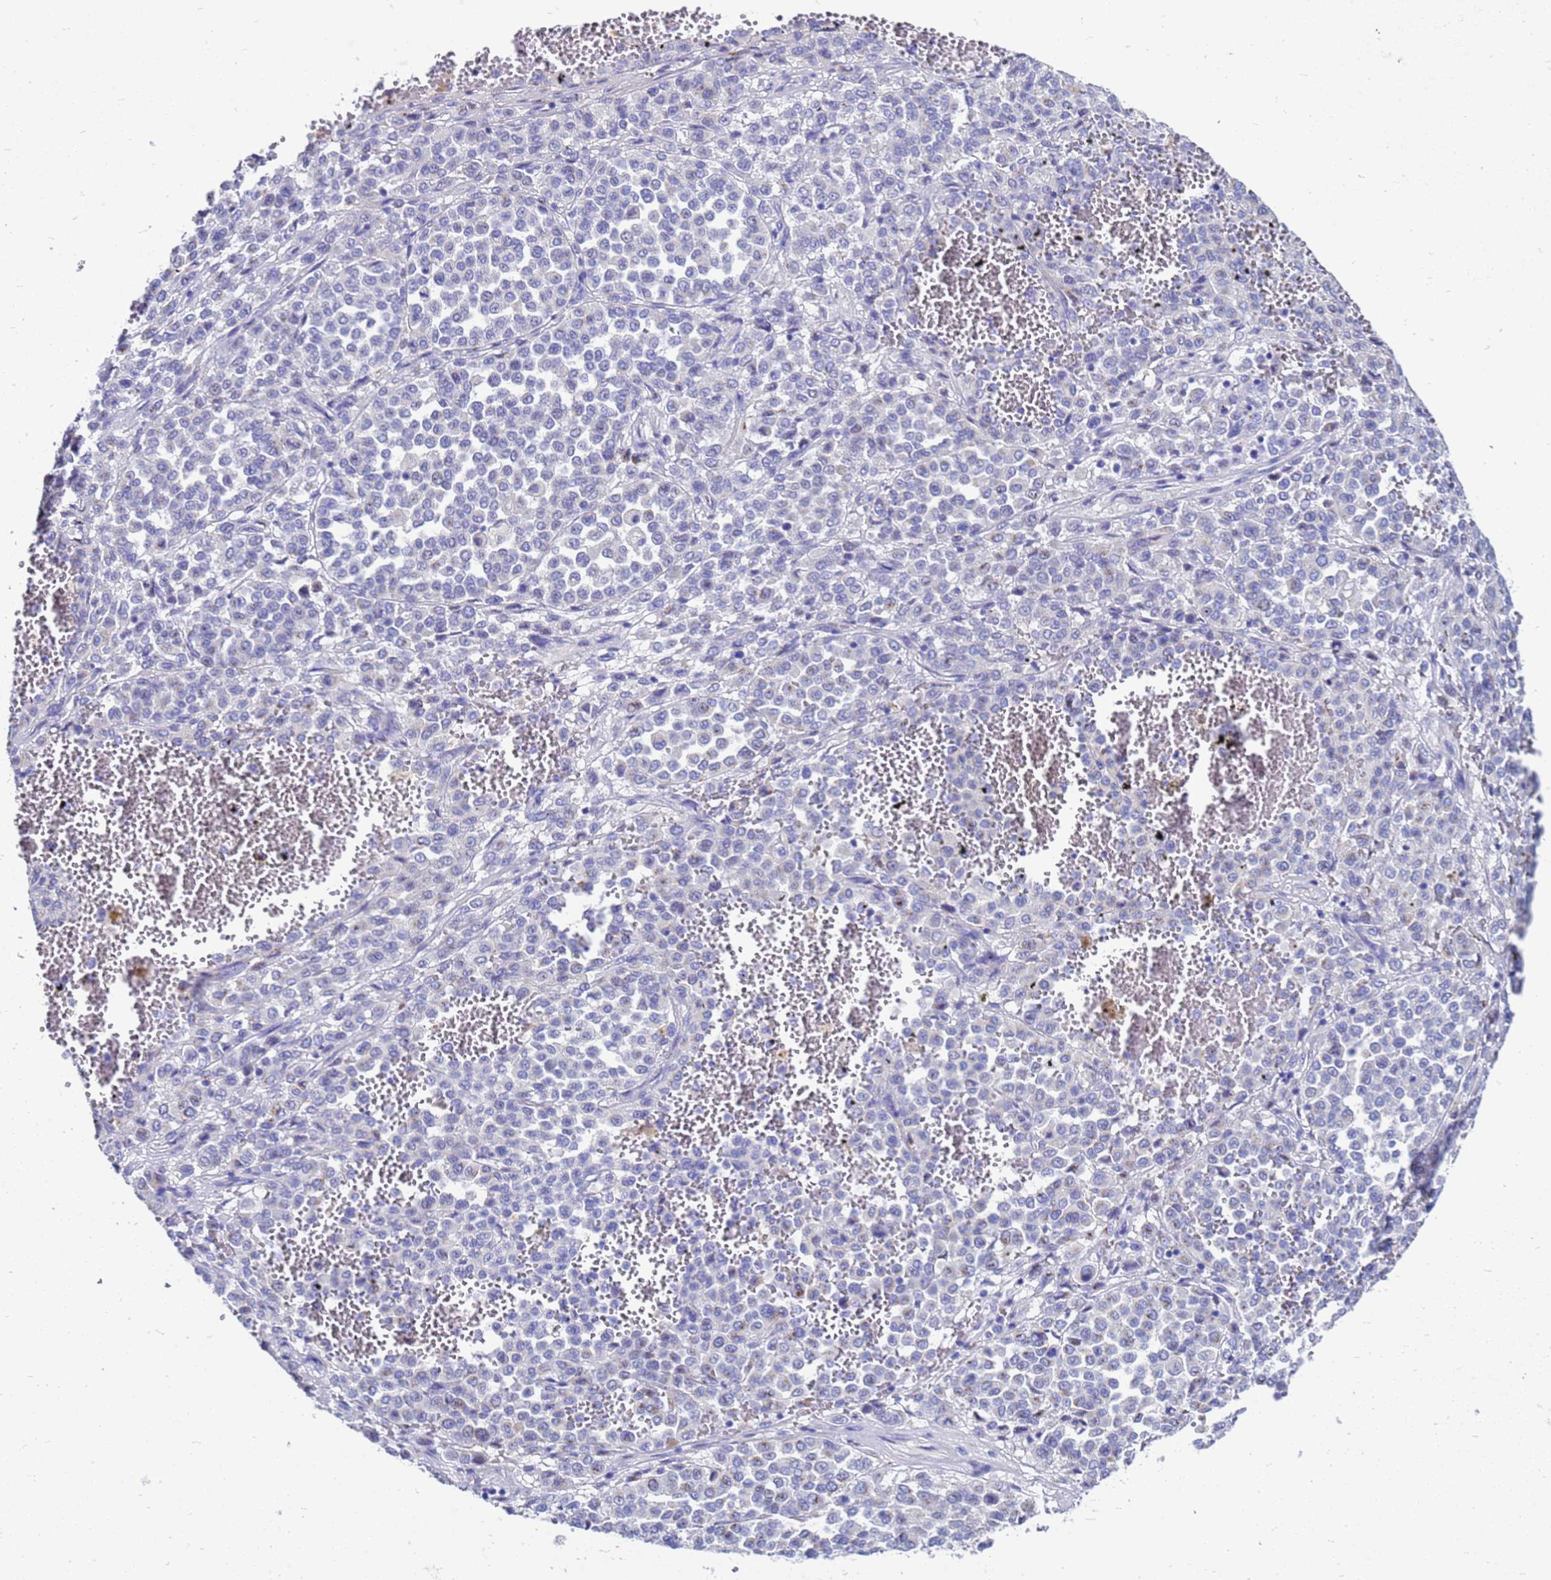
{"staining": {"intensity": "negative", "quantity": "none", "location": "none"}, "tissue": "melanoma", "cell_type": "Tumor cells", "image_type": "cancer", "snomed": [{"axis": "morphology", "description": "Malignant melanoma, Metastatic site"}, {"axis": "topography", "description": "Pancreas"}], "caption": "High magnification brightfield microscopy of melanoma stained with DAB (brown) and counterstained with hematoxylin (blue): tumor cells show no significant staining.", "gene": "OR52E2", "patient": {"sex": "female", "age": 30}}